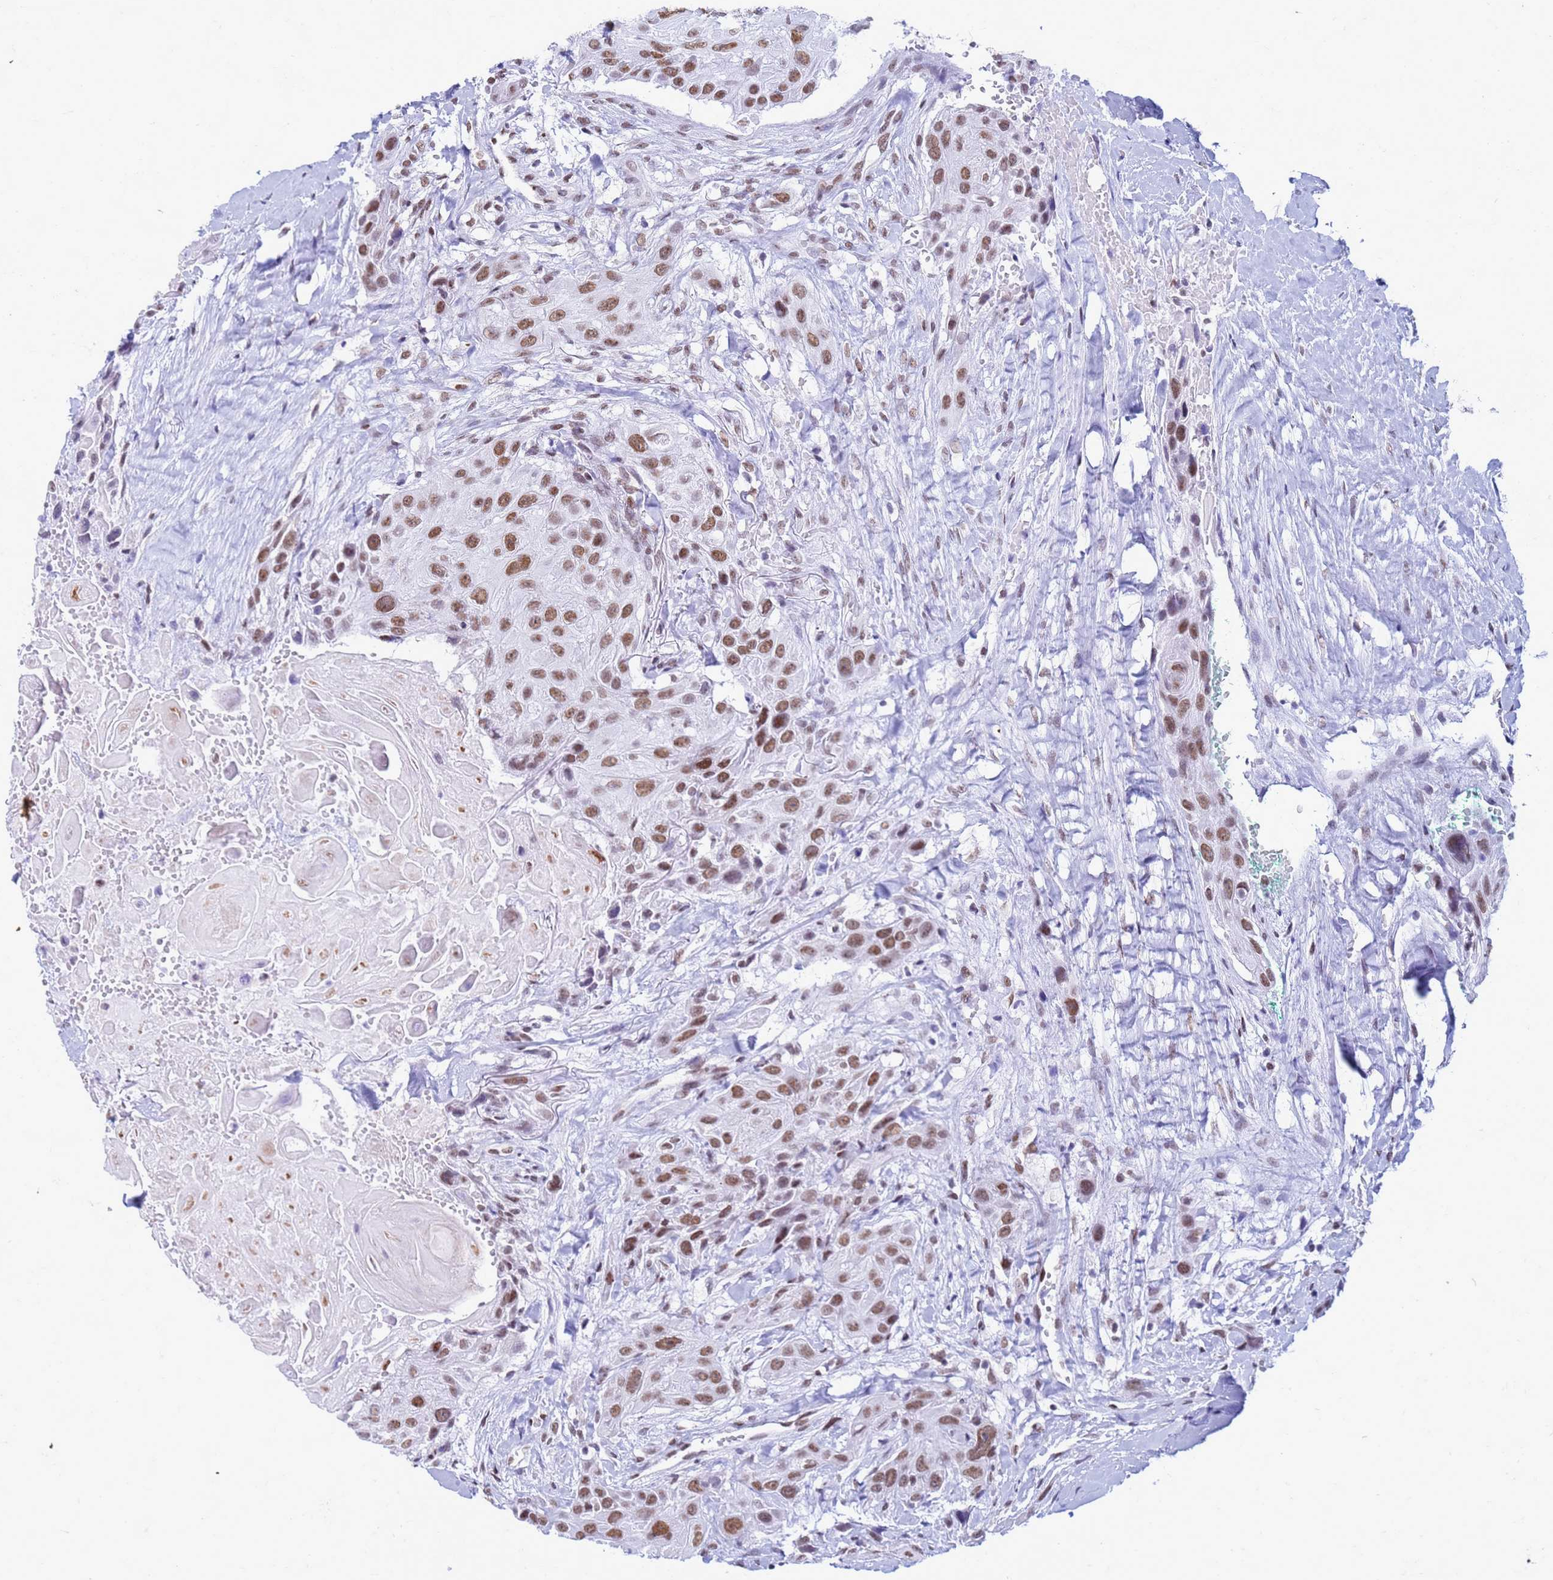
{"staining": {"intensity": "moderate", "quantity": ">75%", "location": "nuclear"}, "tissue": "head and neck cancer", "cell_type": "Tumor cells", "image_type": "cancer", "snomed": [{"axis": "morphology", "description": "Squamous cell carcinoma, NOS"}, {"axis": "topography", "description": "Head-Neck"}], "caption": "DAB immunohistochemical staining of human squamous cell carcinoma (head and neck) demonstrates moderate nuclear protein staining in about >75% of tumor cells. (brown staining indicates protein expression, while blue staining denotes nuclei).", "gene": "FAM170B", "patient": {"sex": "male", "age": 81}}